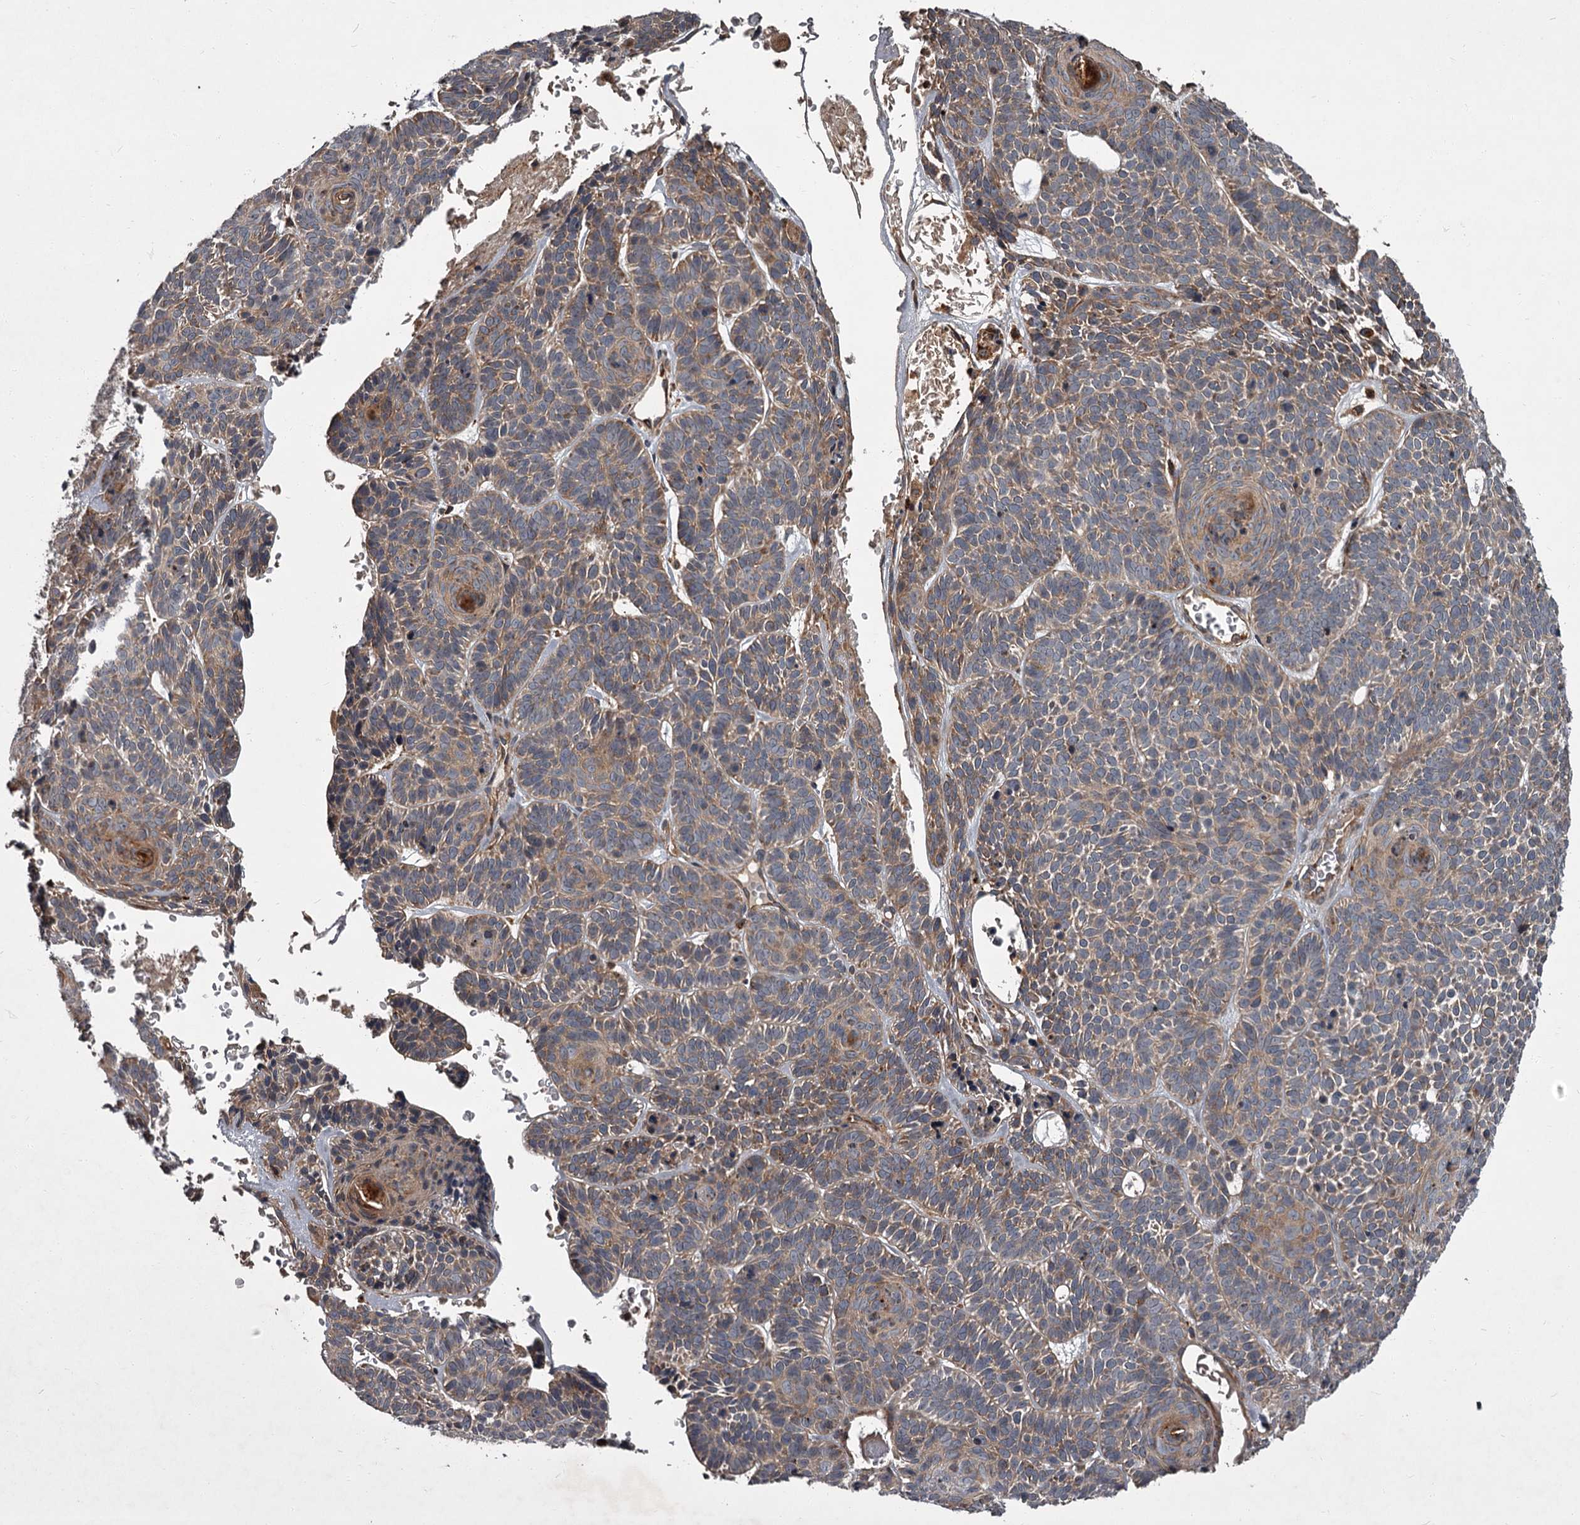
{"staining": {"intensity": "weak", "quantity": ">75%", "location": "cytoplasmic/membranous"}, "tissue": "skin cancer", "cell_type": "Tumor cells", "image_type": "cancer", "snomed": [{"axis": "morphology", "description": "Basal cell carcinoma"}, {"axis": "topography", "description": "Skin"}], "caption": "This is an image of IHC staining of skin cancer (basal cell carcinoma), which shows weak positivity in the cytoplasmic/membranous of tumor cells.", "gene": "UNC93B1", "patient": {"sex": "male", "age": 85}}